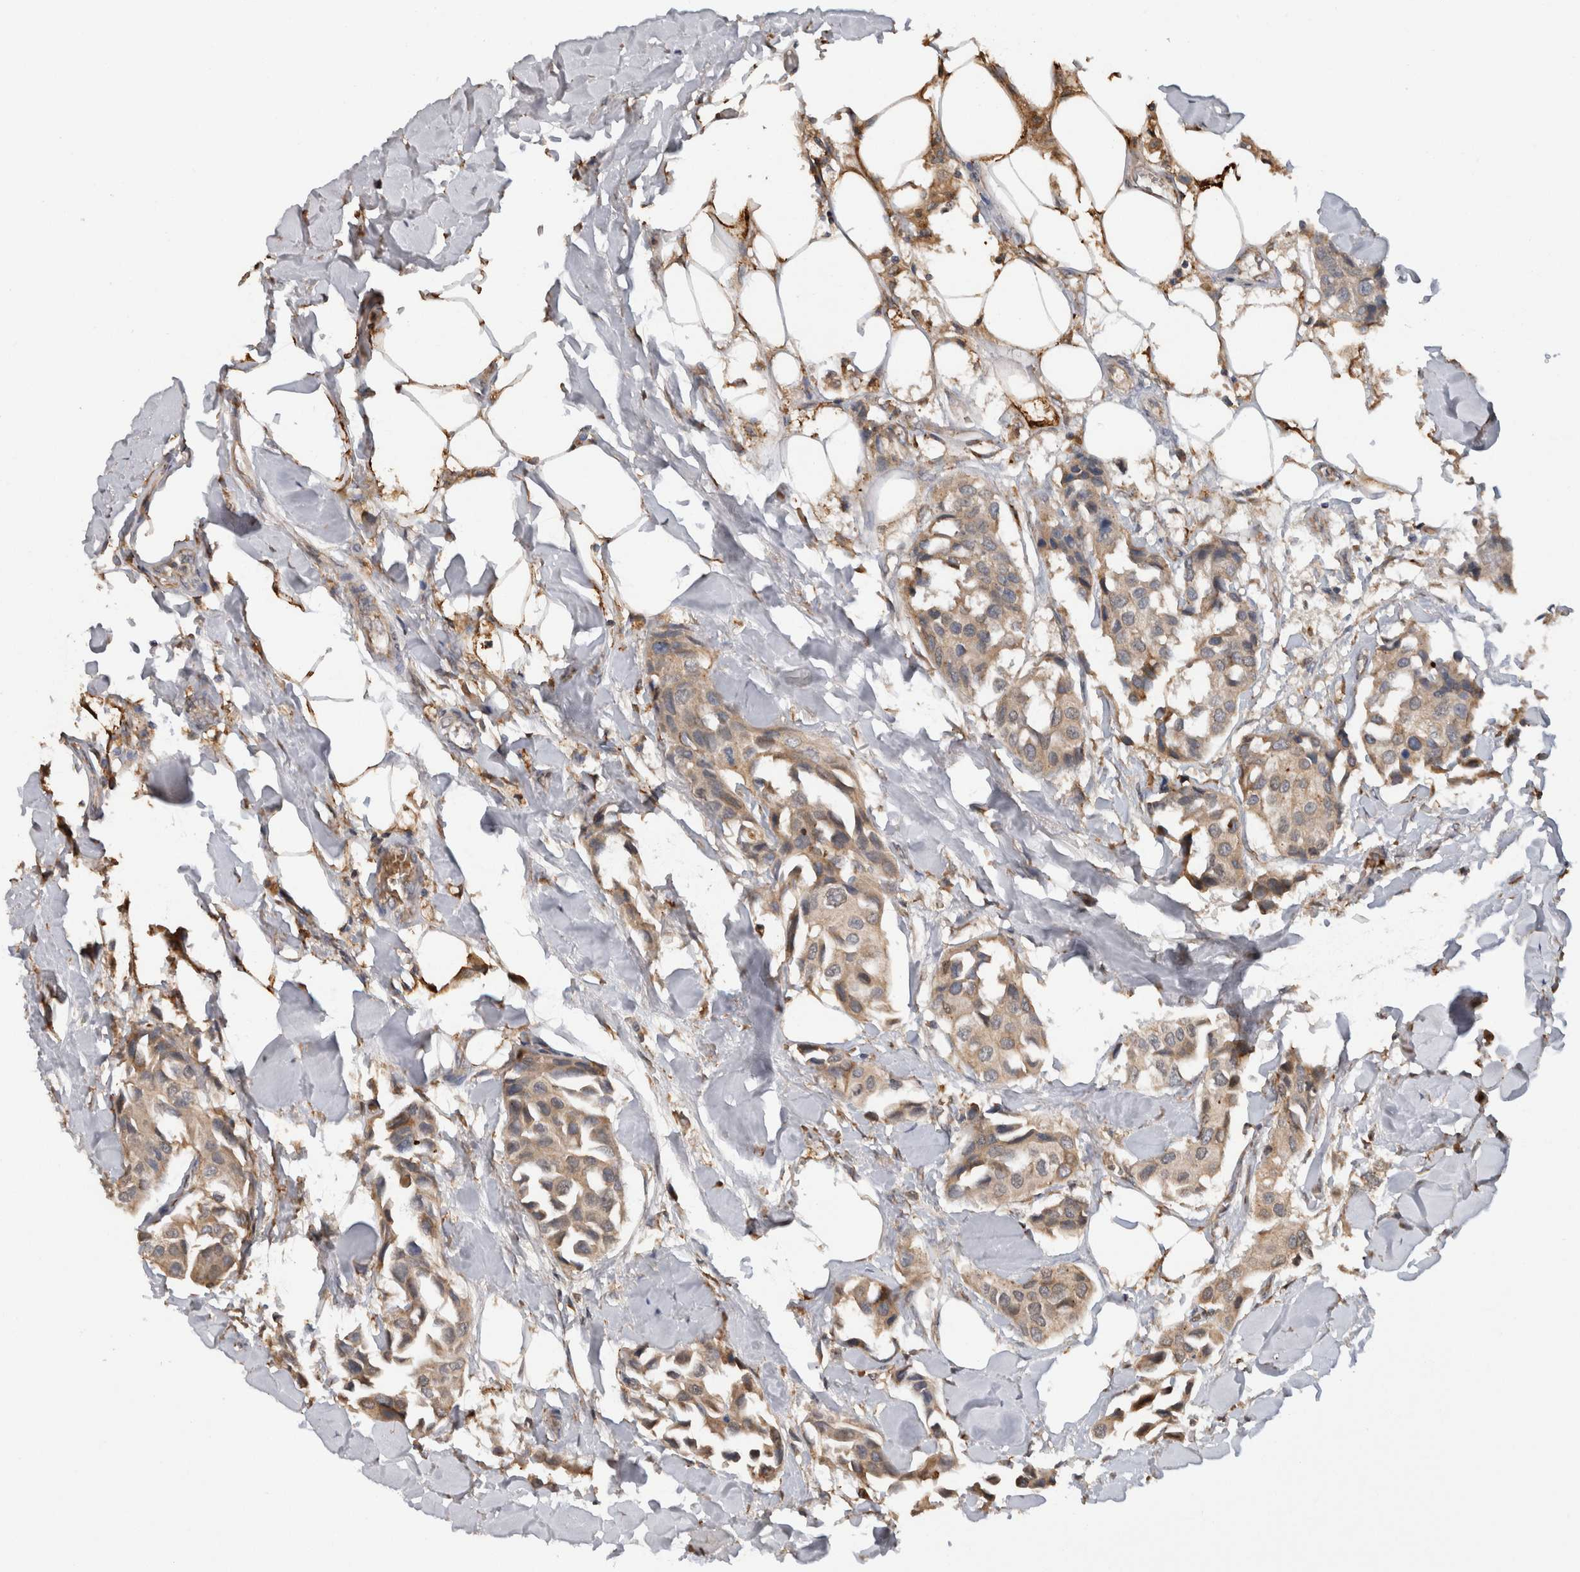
{"staining": {"intensity": "moderate", "quantity": ">75%", "location": "cytoplasmic/membranous"}, "tissue": "breast cancer", "cell_type": "Tumor cells", "image_type": "cancer", "snomed": [{"axis": "morphology", "description": "Duct carcinoma"}, {"axis": "topography", "description": "Breast"}], "caption": "Human infiltrating ductal carcinoma (breast) stained with a protein marker reveals moderate staining in tumor cells.", "gene": "ADGRL3", "patient": {"sex": "female", "age": 80}}